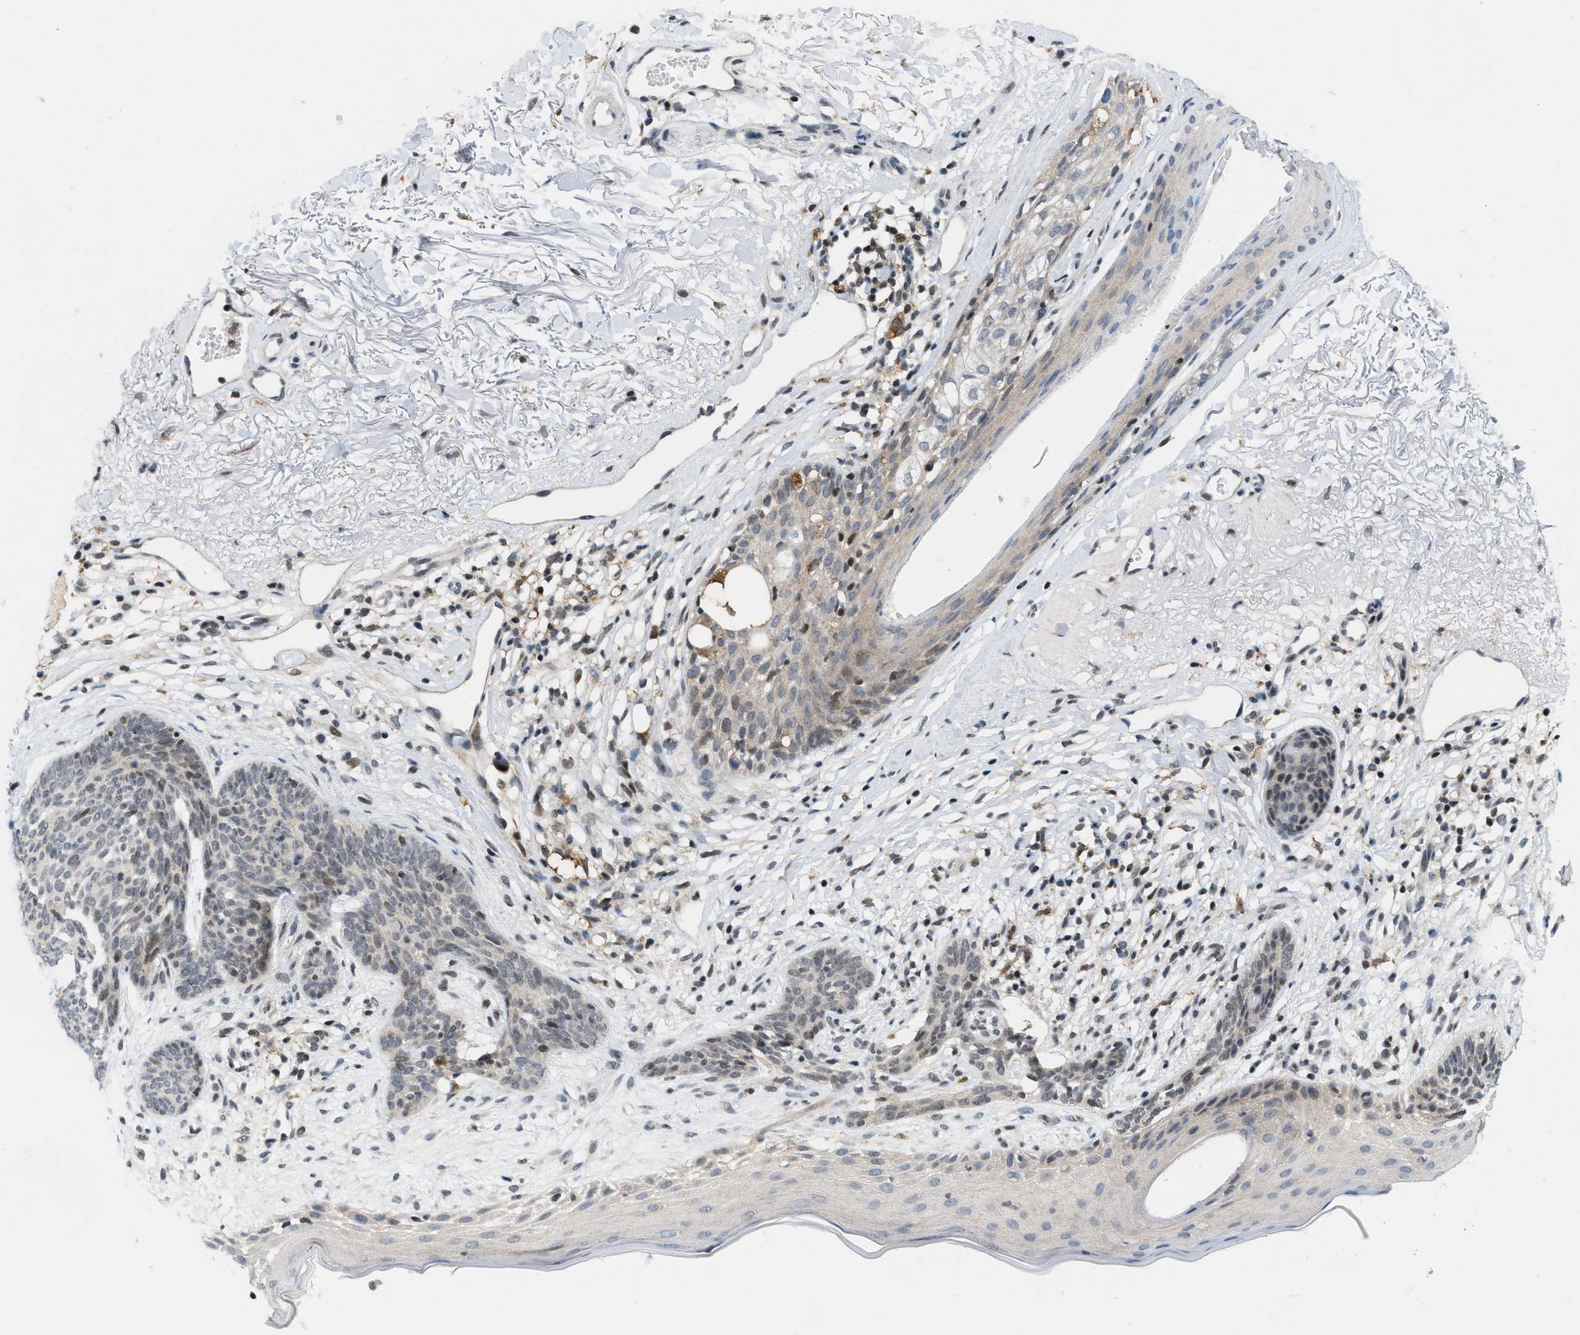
{"staining": {"intensity": "moderate", "quantity": "25%-75%", "location": "nuclear"}, "tissue": "skin cancer", "cell_type": "Tumor cells", "image_type": "cancer", "snomed": [{"axis": "morphology", "description": "Normal tissue, NOS"}, {"axis": "morphology", "description": "Basal cell carcinoma"}, {"axis": "topography", "description": "Skin"}], "caption": "The immunohistochemical stain highlights moderate nuclear expression in tumor cells of skin basal cell carcinoma tissue. (IHC, brightfield microscopy, high magnification).", "gene": "ING1", "patient": {"sex": "female", "age": 70}}